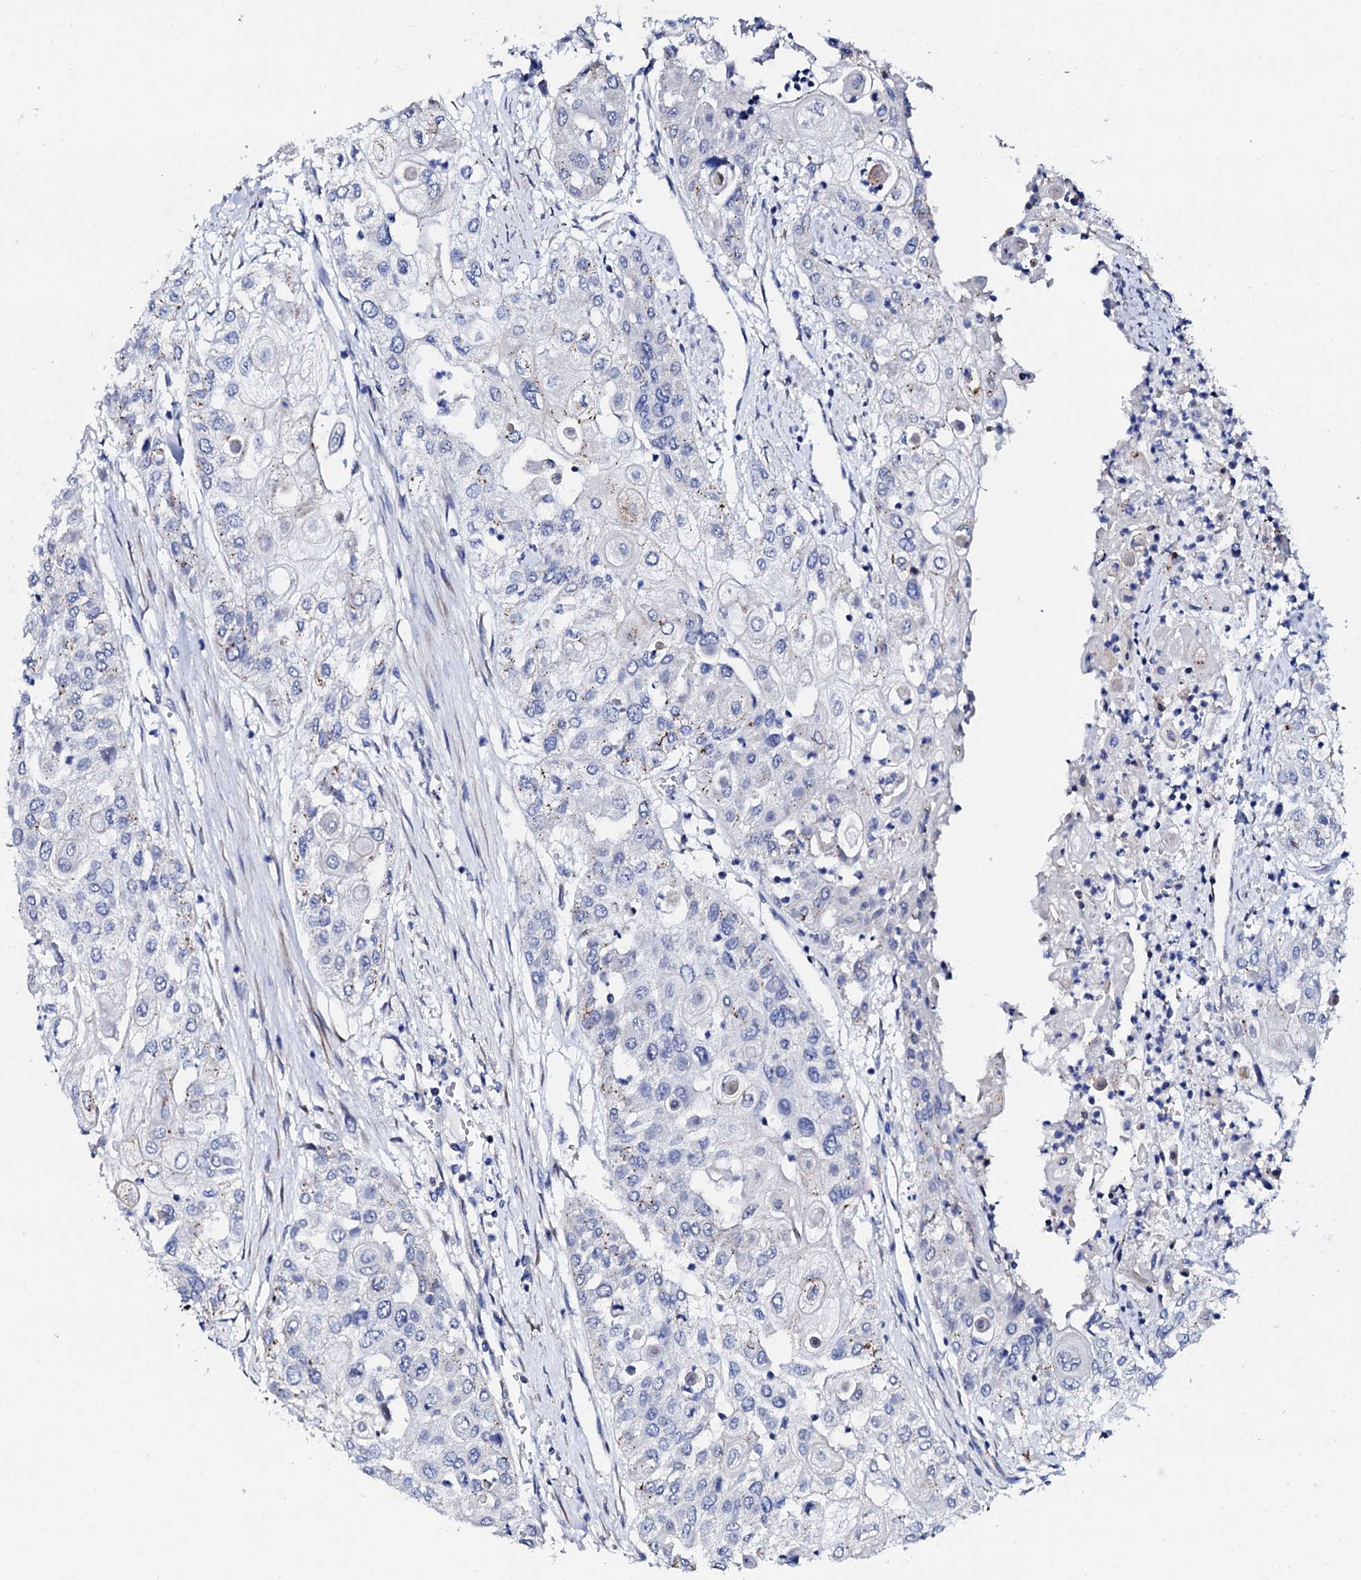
{"staining": {"intensity": "negative", "quantity": "none", "location": "none"}, "tissue": "urothelial cancer", "cell_type": "Tumor cells", "image_type": "cancer", "snomed": [{"axis": "morphology", "description": "Urothelial carcinoma, High grade"}, {"axis": "topography", "description": "Urinary bladder"}], "caption": "The histopathology image displays no staining of tumor cells in urothelial cancer. (Stains: DAB (3,3'-diaminobenzidine) IHC with hematoxylin counter stain, Microscopy: brightfield microscopy at high magnification).", "gene": "TRDN", "patient": {"sex": "female", "age": 79}}